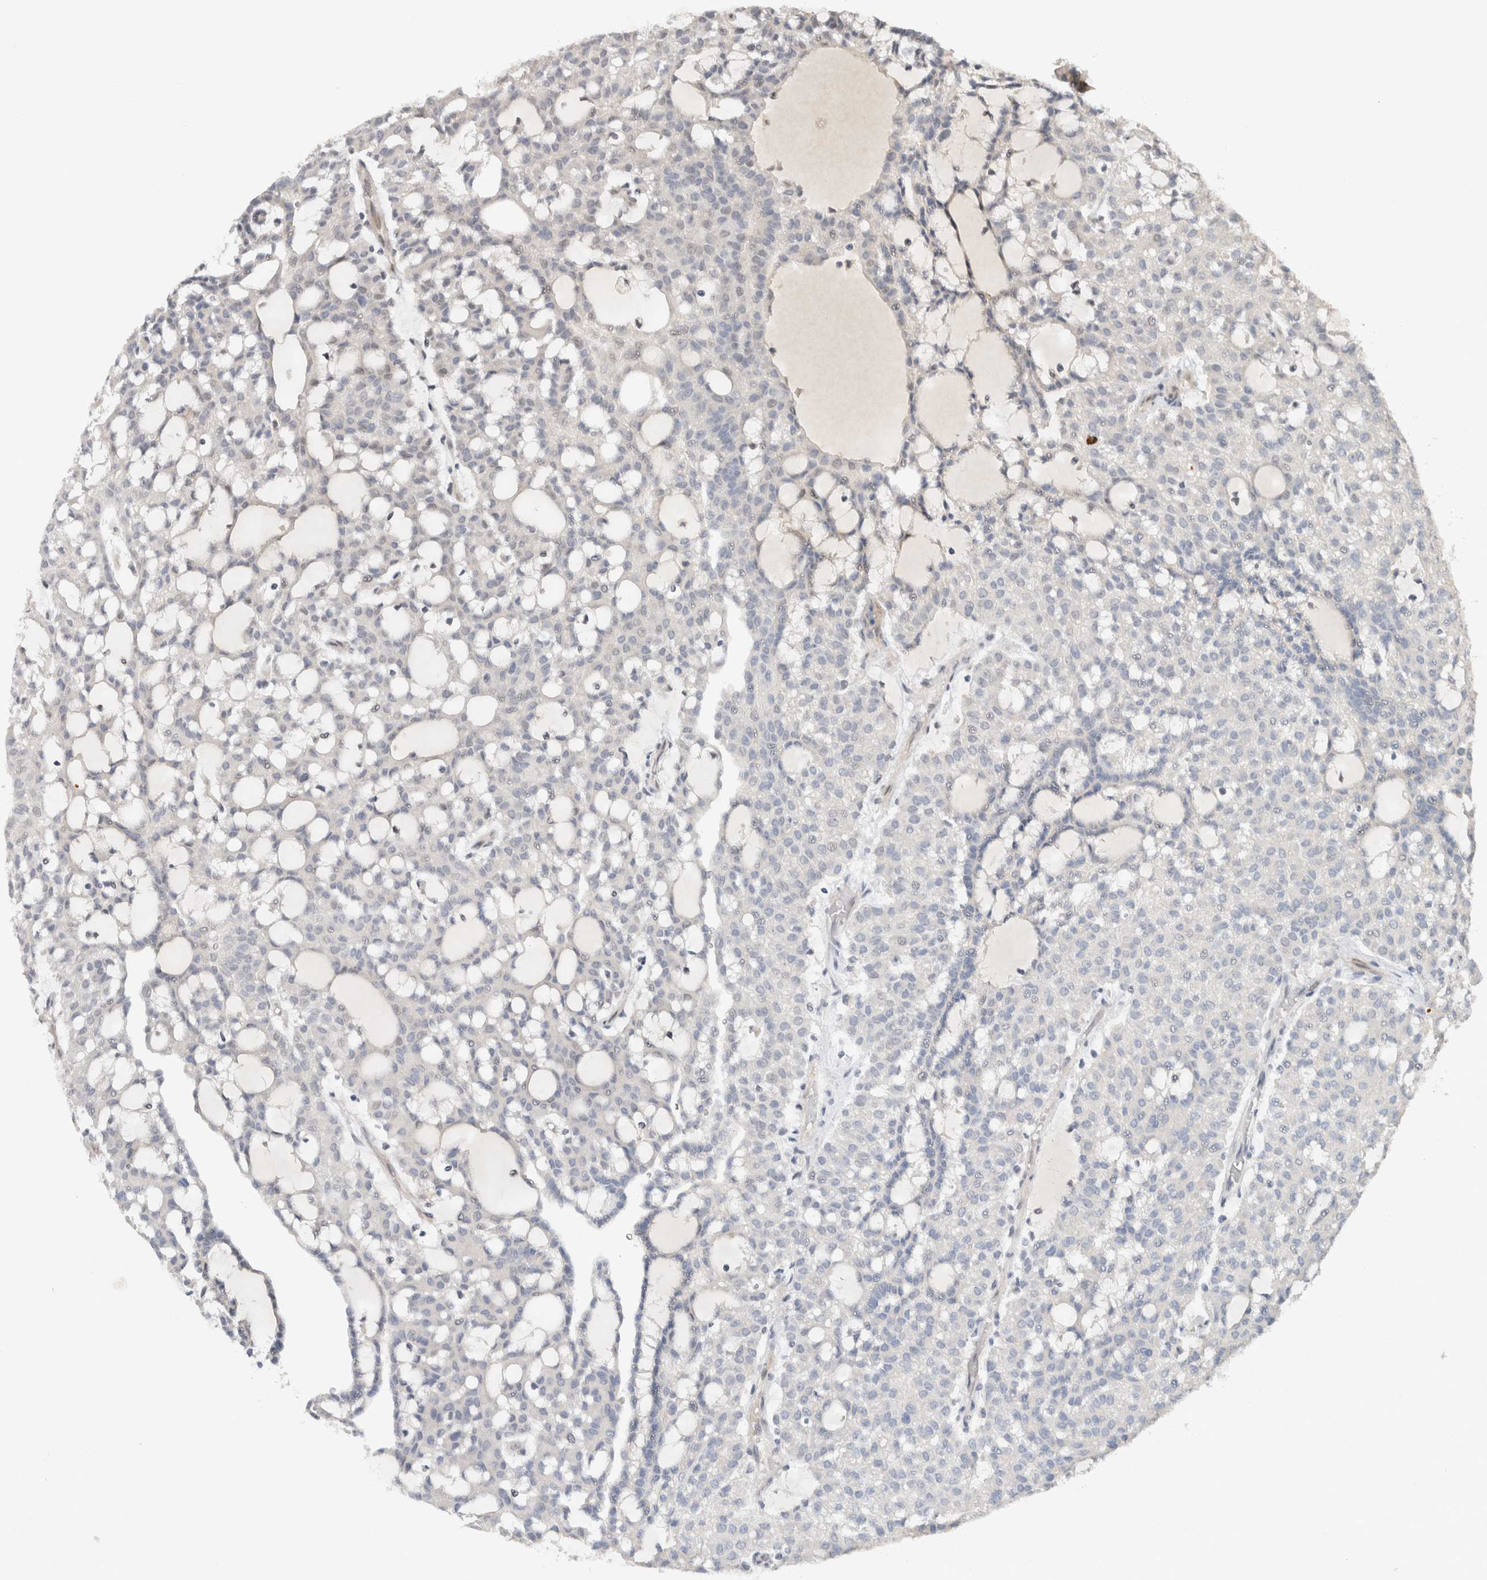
{"staining": {"intensity": "negative", "quantity": "none", "location": "none"}, "tissue": "renal cancer", "cell_type": "Tumor cells", "image_type": "cancer", "snomed": [{"axis": "morphology", "description": "Adenocarcinoma, NOS"}, {"axis": "topography", "description": "Kidney"}], "caption": "This is an immunohistochemistry histopathology image of renal cancer. There is no expression in tumor cells.", "gene": "CYSRT1", "patient": {"sex": "male", "age": 63}}